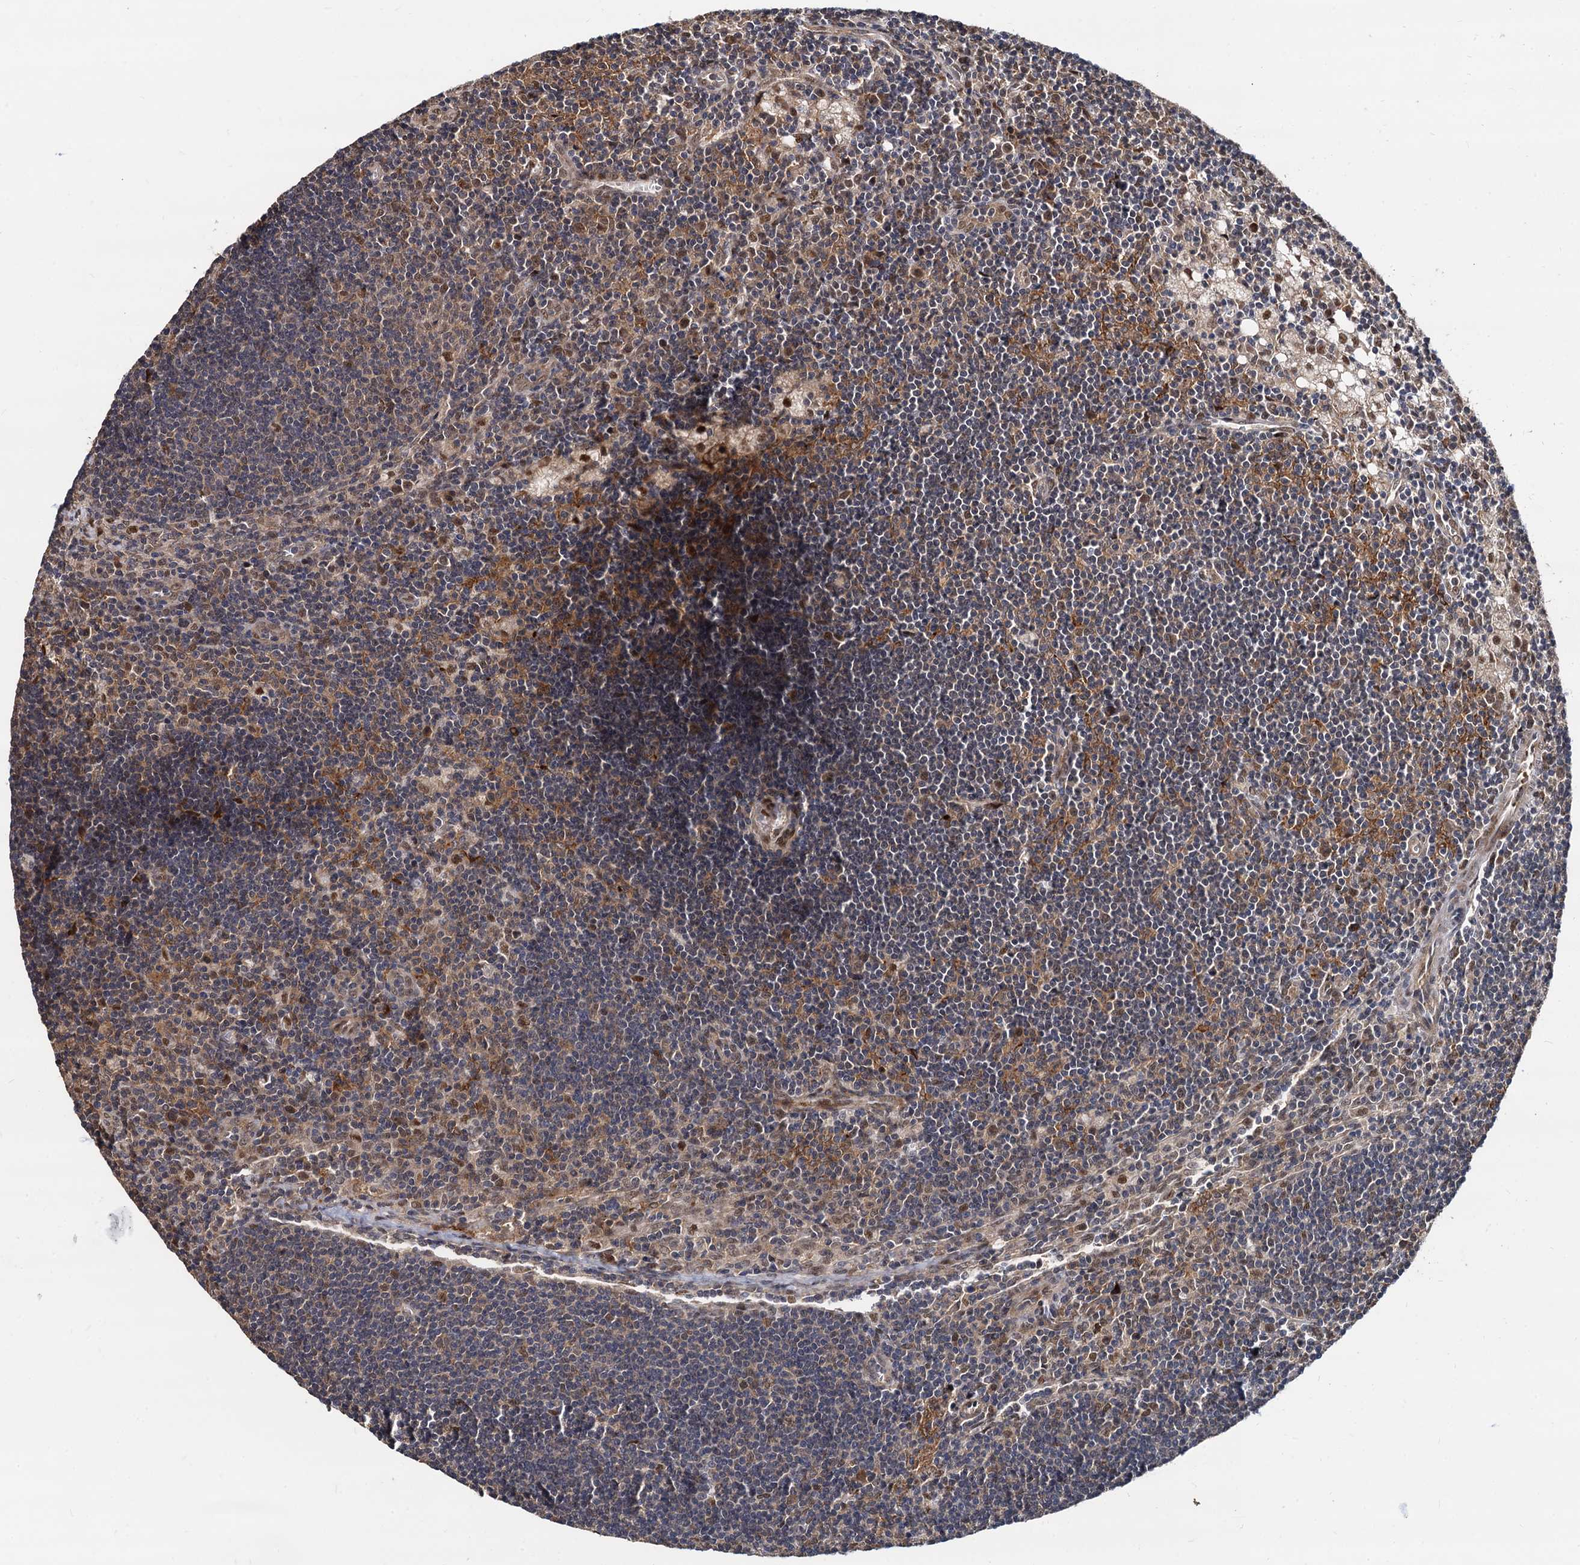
{"staining": {"intensity": "weak", "quantity": "25%-75%", "location": "nuclear"}, "tissue": "lymph node", "cell_type": "Germinal center cells", "image_type": "normal", "snomed": [{"axis": "morphology", "description": "Normal tissue, NOS"}, {"axis": "topography", "description": "Lymph node"}], "caption": "High-power microscopy captured an immunohistochemistry histopathology image of normal lymph node, revealing weak nuclear staining in about 25%-75% of germinal center cells. (DAB IHC, brown staining for protein, blue staining for nuclei).", "gene": "PSMD4", "patient": {"sex": "male", "age": 24}}